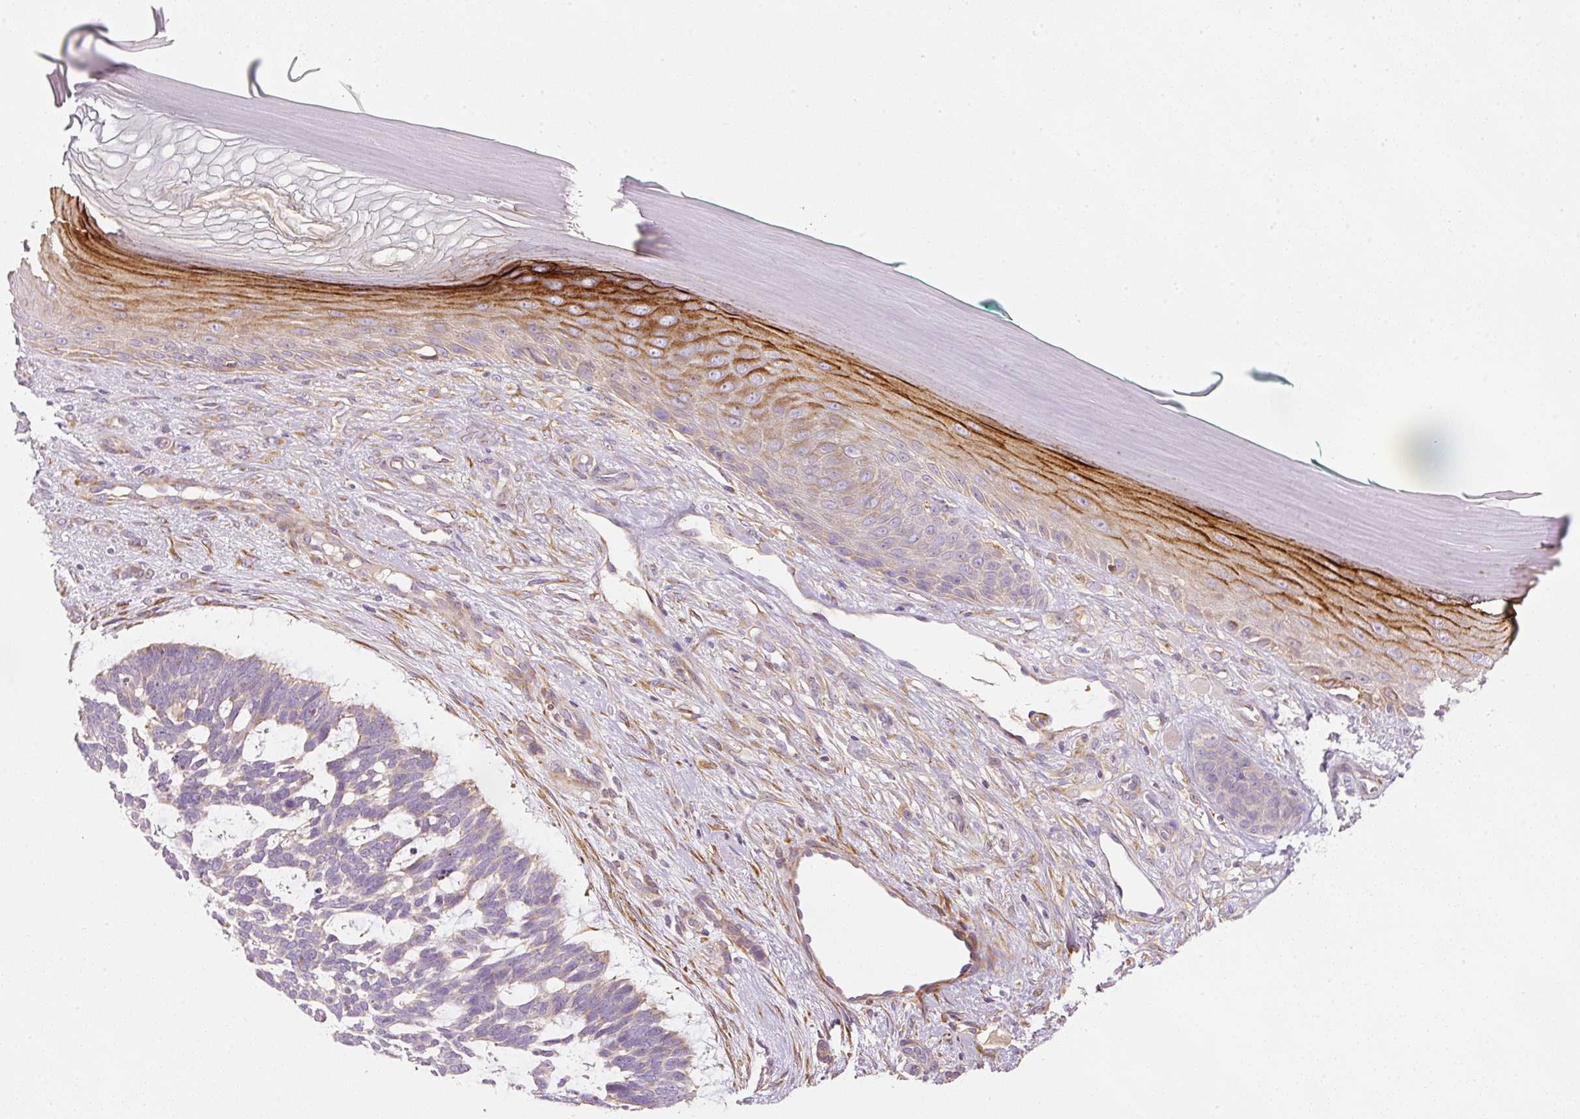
{"staining": {"intensity": "weak", "quantity": "<25%", "location": "cytoplasmic/membranous"}, "tissue": "skin cancer", "cell_type": "Tumor cells", "image_type": "cancer", "snomed": [{"axis": "morphology", "description": "Basal cell carcinoma"}, {"axis": "topography", "description": "Skin"}], "caption": "This is an immunohistochemistry histopathology image of human skin basal cell carcinoma. There is no expression in tumor cells.", "gene": "RNF167", "patient": {"sex": "male", "age": 88}}